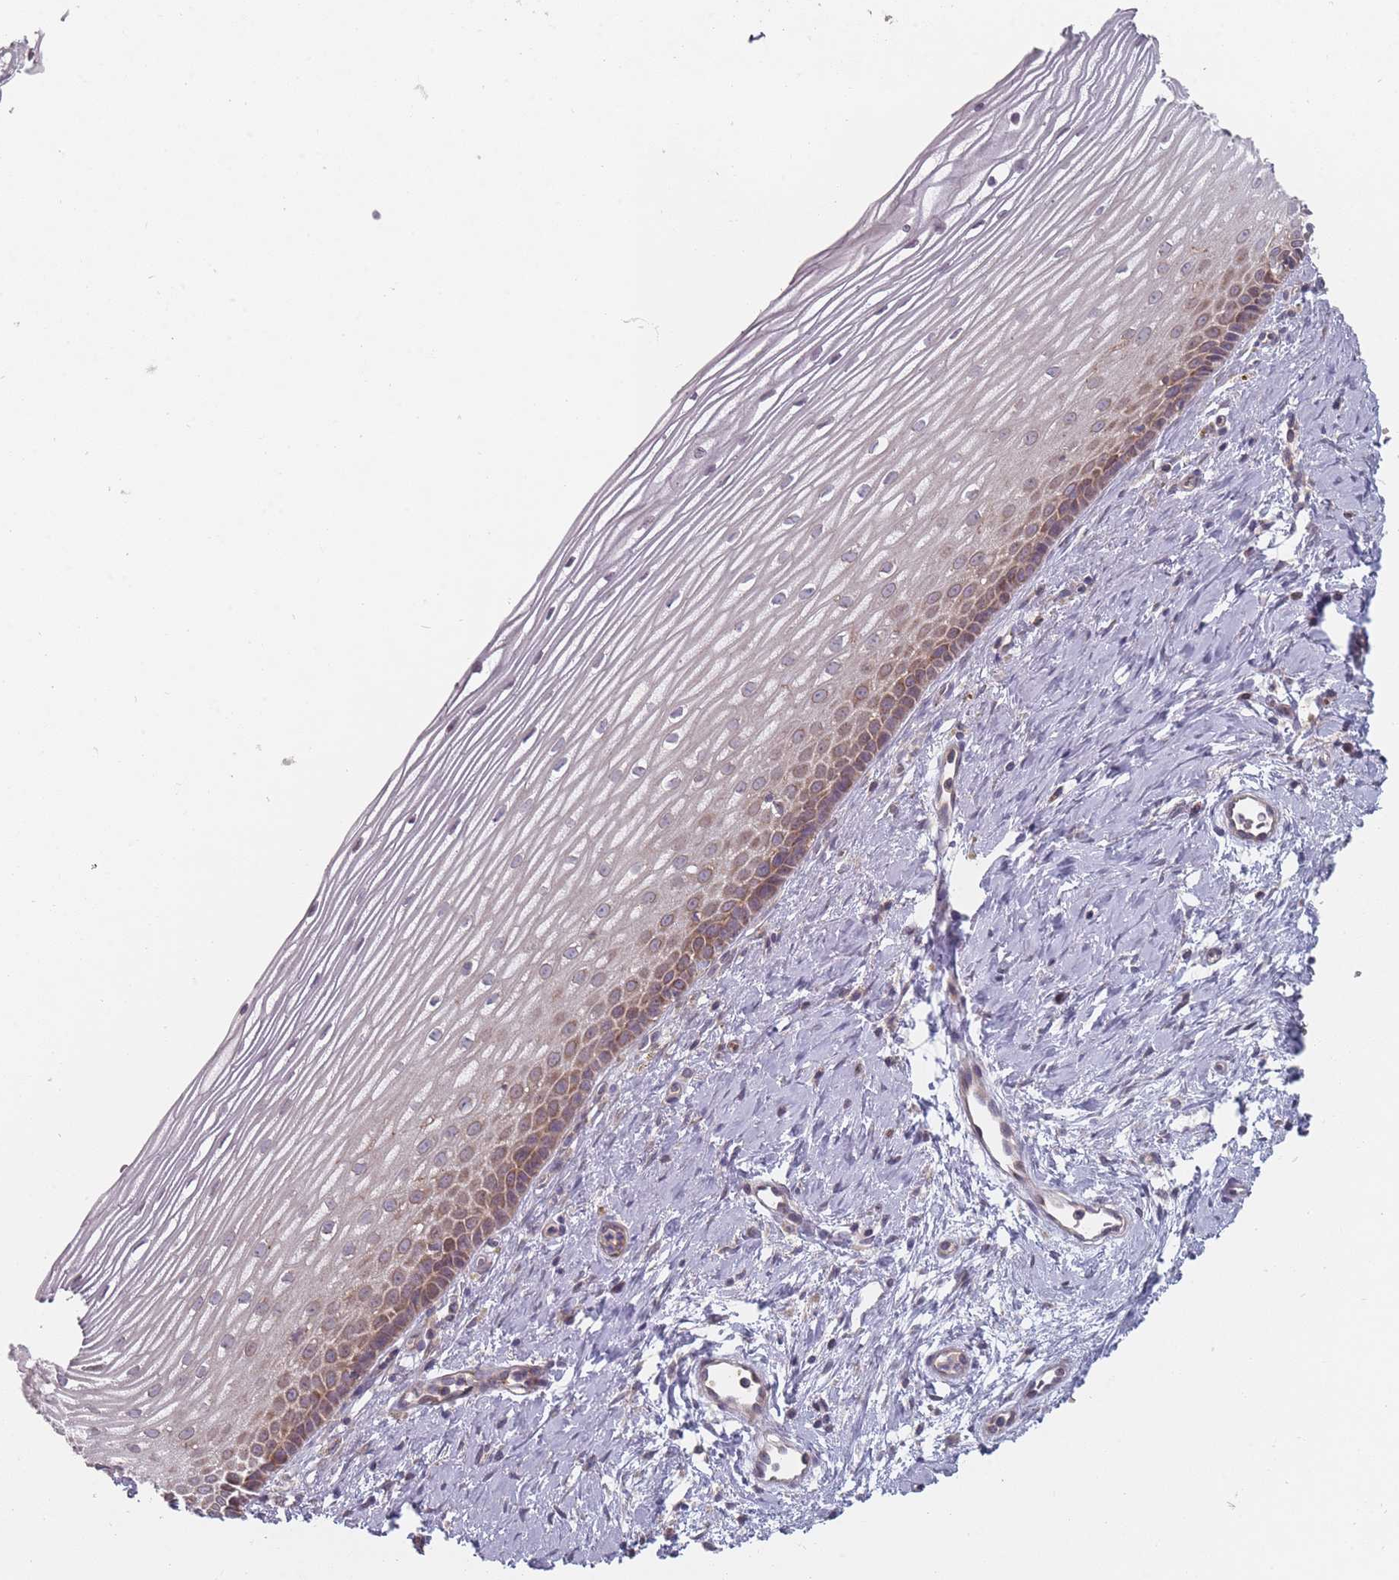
{"staining": {"intensity": "negative", "quantity": "none", "location": "none"}, "tissue": "cervix", "cell_type": "Glandular cells", "image_type": "normal", "snomed": [{"axis": "morphology", "description": "Normal tissue, NOS"}, {"axis": "topography", "description": "Cervix"}], "caption": "DAB (3,3'-diaminobenzidine) immunohistochemical staining of unremarkable cervix displays no significant staining in glandular cells.", "gene": "PCDH12", "patient": {"sex": "female", "age": 47}}